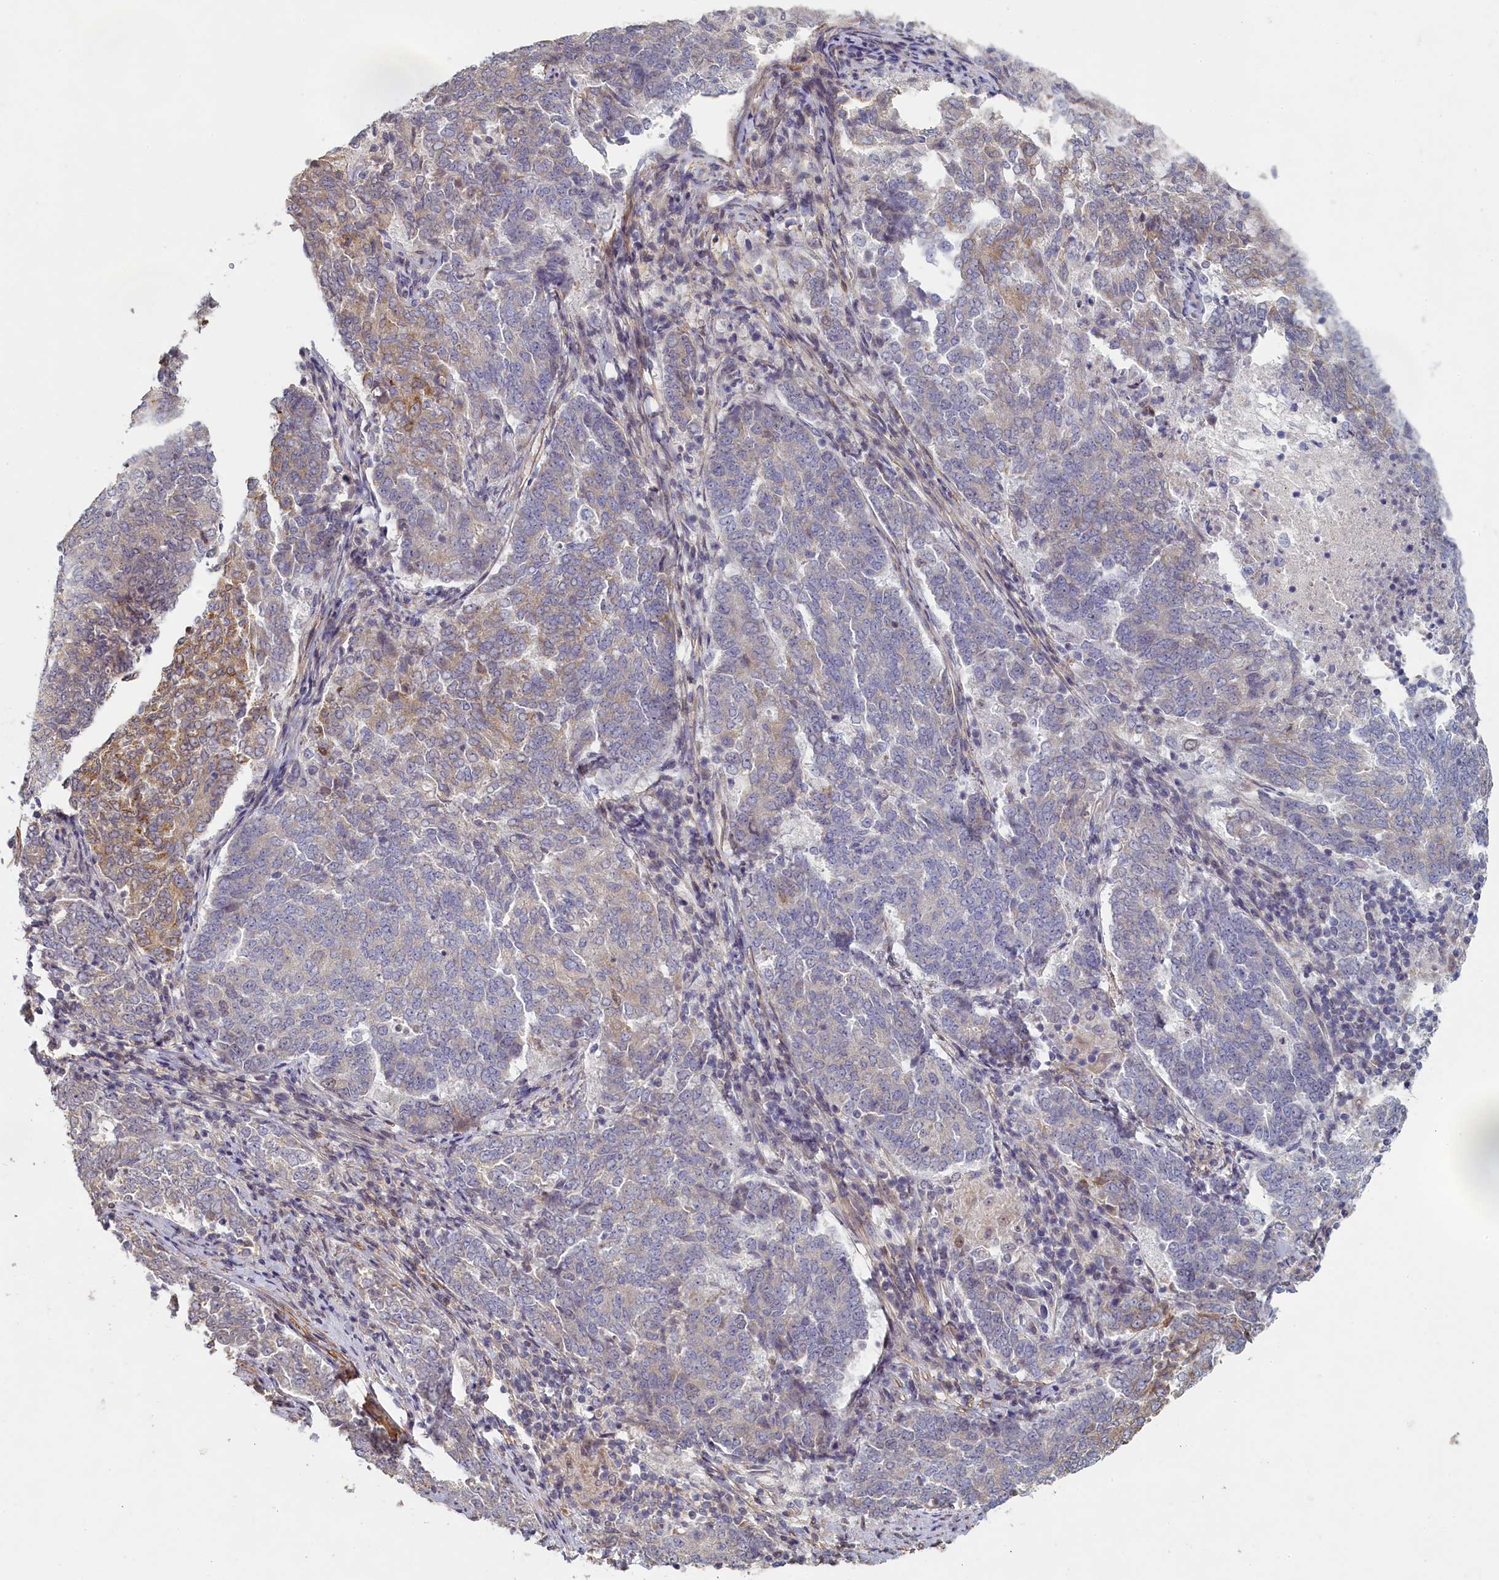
{"staining": {"intensity": "moderate", "quantity": "<25%", "location": "cytoplasmic/membranous"}, "tissue": "endometrial cancer", "cell_type": "Tumor cells", "image_type": "cancer", "snomed": [{"axis": "morphology", "description": "Adenocarcinoma, NOS"}, {"axis": "topography", "description": "Endometrium"}], "caption": "Immunohistochemical staining of human endometrial cancer shows low levels of moderate cytoplasmic/membranous positivity in approximately <25% of tumor cells. Using DAB (brown) and hematoxylin (blue) stains, captured at high magnification using brightfield microscopy.", "gene": "DIXDC1", "patient": {"sex": "female", "age": 80}}